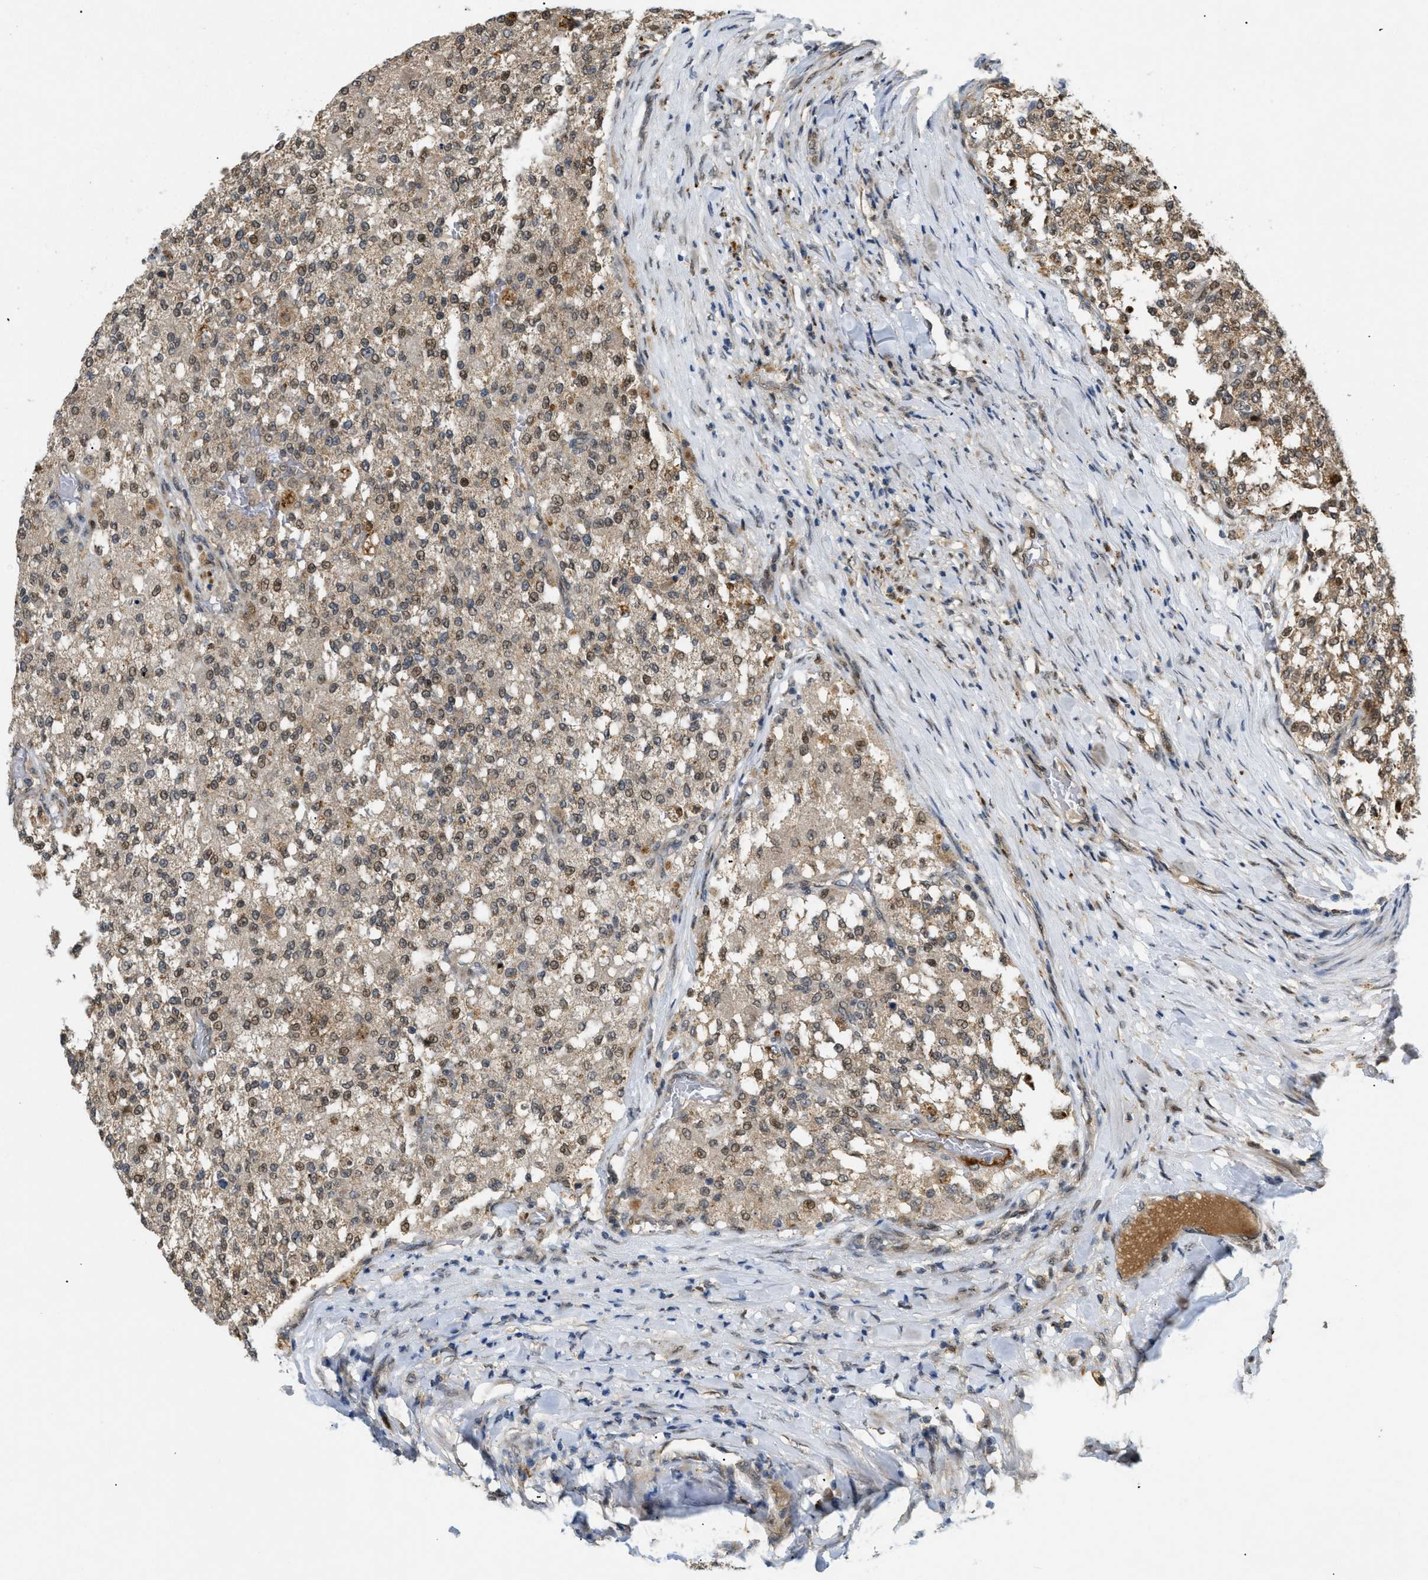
{"staining": {"intensity": "moderate", "quantity": "25%-75%", "location": "cytoplasmic/membranous,nuclear"}, "tissue": "testis cancer", "cell_type": "Tumor cells", "image_type": "cancer", "snomed": [{"axis": "morphology", "description": "Seminoma, NOS"}, {"axis": "topography", "description": "Testis"}], "caption": "A brown stain labels moderate cytoplasmic/membranous and nuclear staining of a protein in testis seminoma tumor cells. (brown staining indicates protein expression, while blue staining denotes nuclei).", "gene": "PDGFB", "patient": {"sex": "male", "age": 59}}